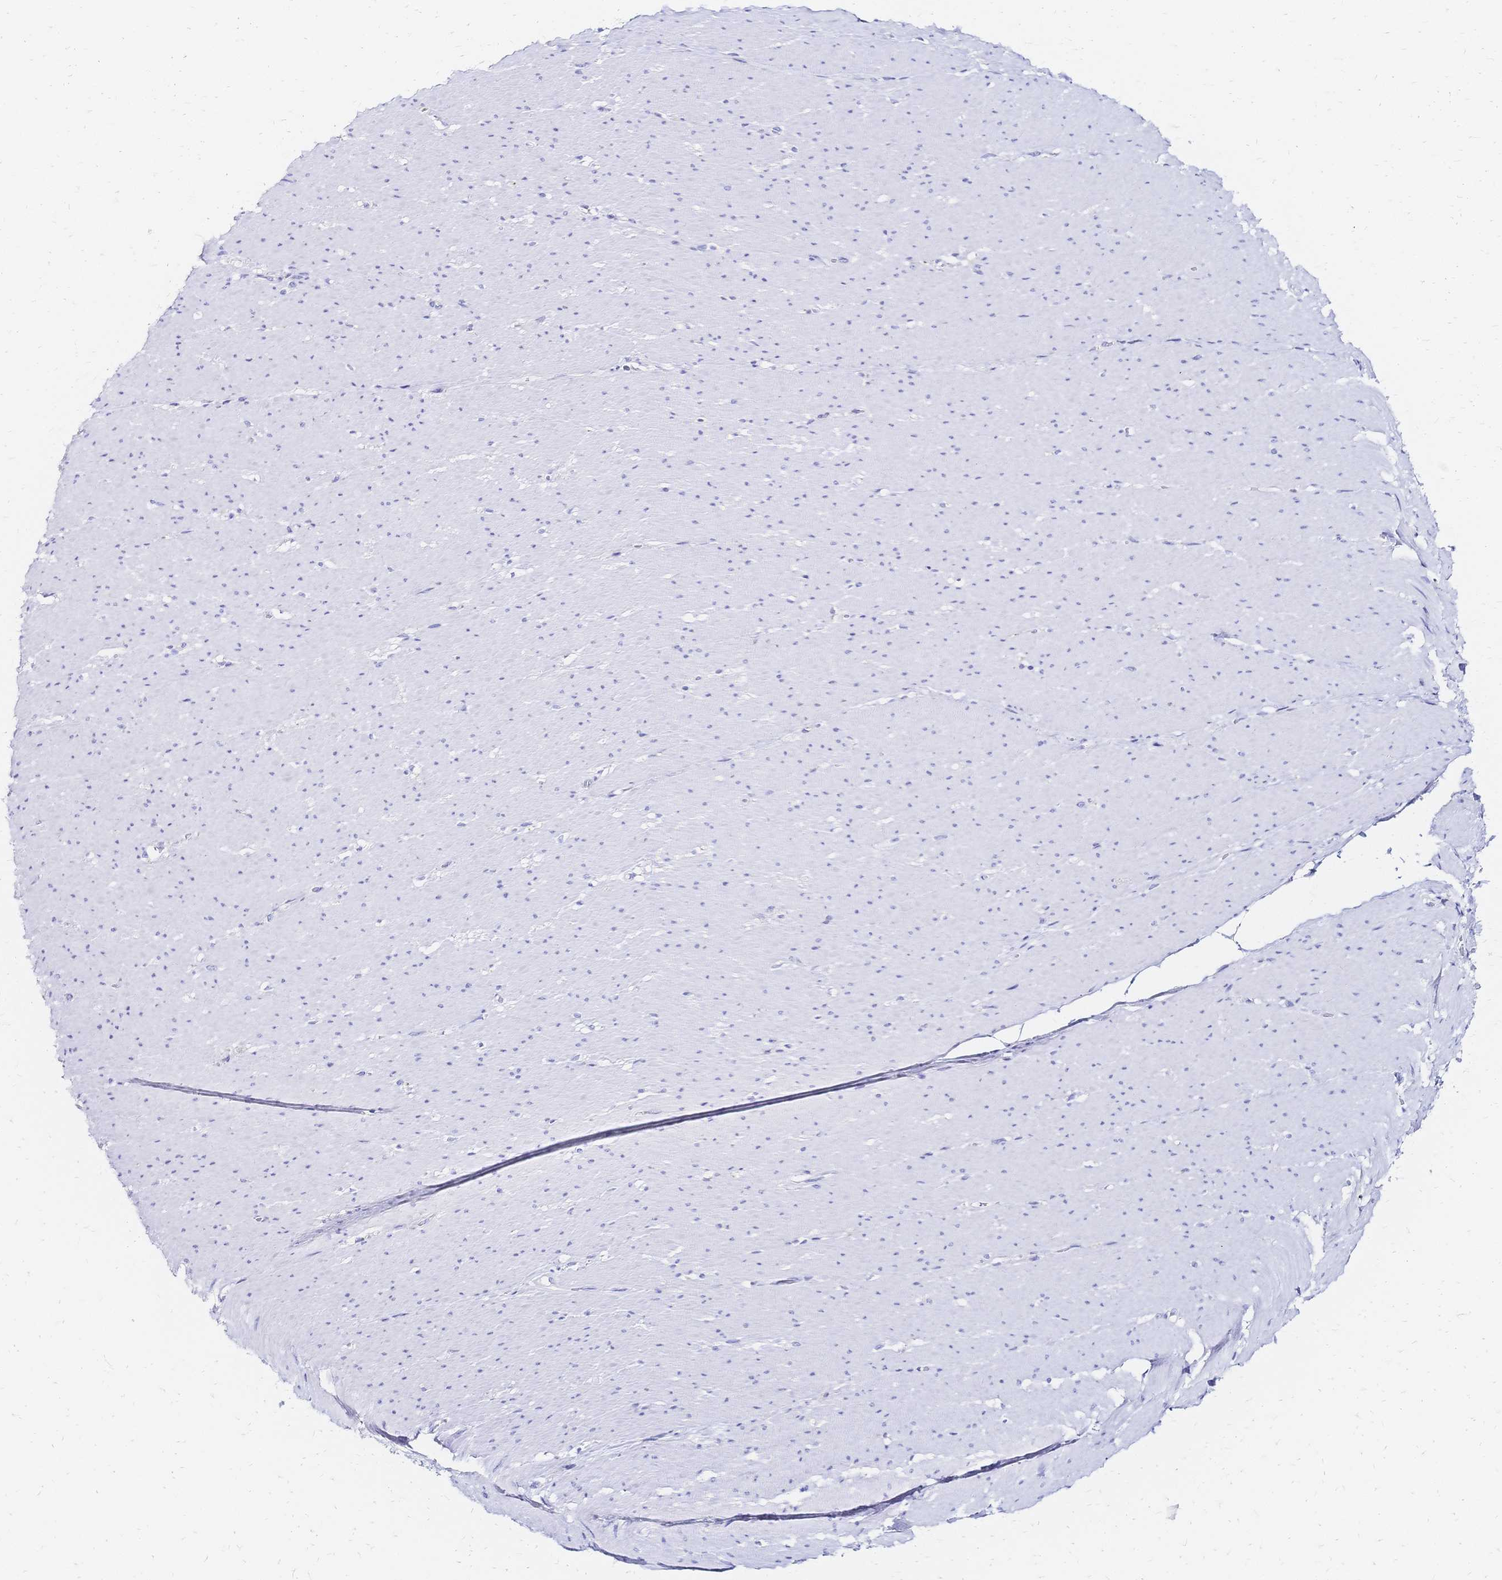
{"staining": {"intensity": "negative", "quantity": "none", "location": "none"}, "tissue": "smooth muscle", "cell_type": "Smooth muscle cells", "image_type": "normal", "snomed": [{"axis": "morphology", "description": "Normal tissue, NOS"}, {"axis": "topography", "description": "Smooth muscle"}, {"axis": "topography", "description": "Rectum"}], "caption": "The photomicrograph exhibits no staining of smooth muscle cells in benign smooth muscle.", "gene": "SLC5A1", "patient": {"sex": "male", "age": 53}}